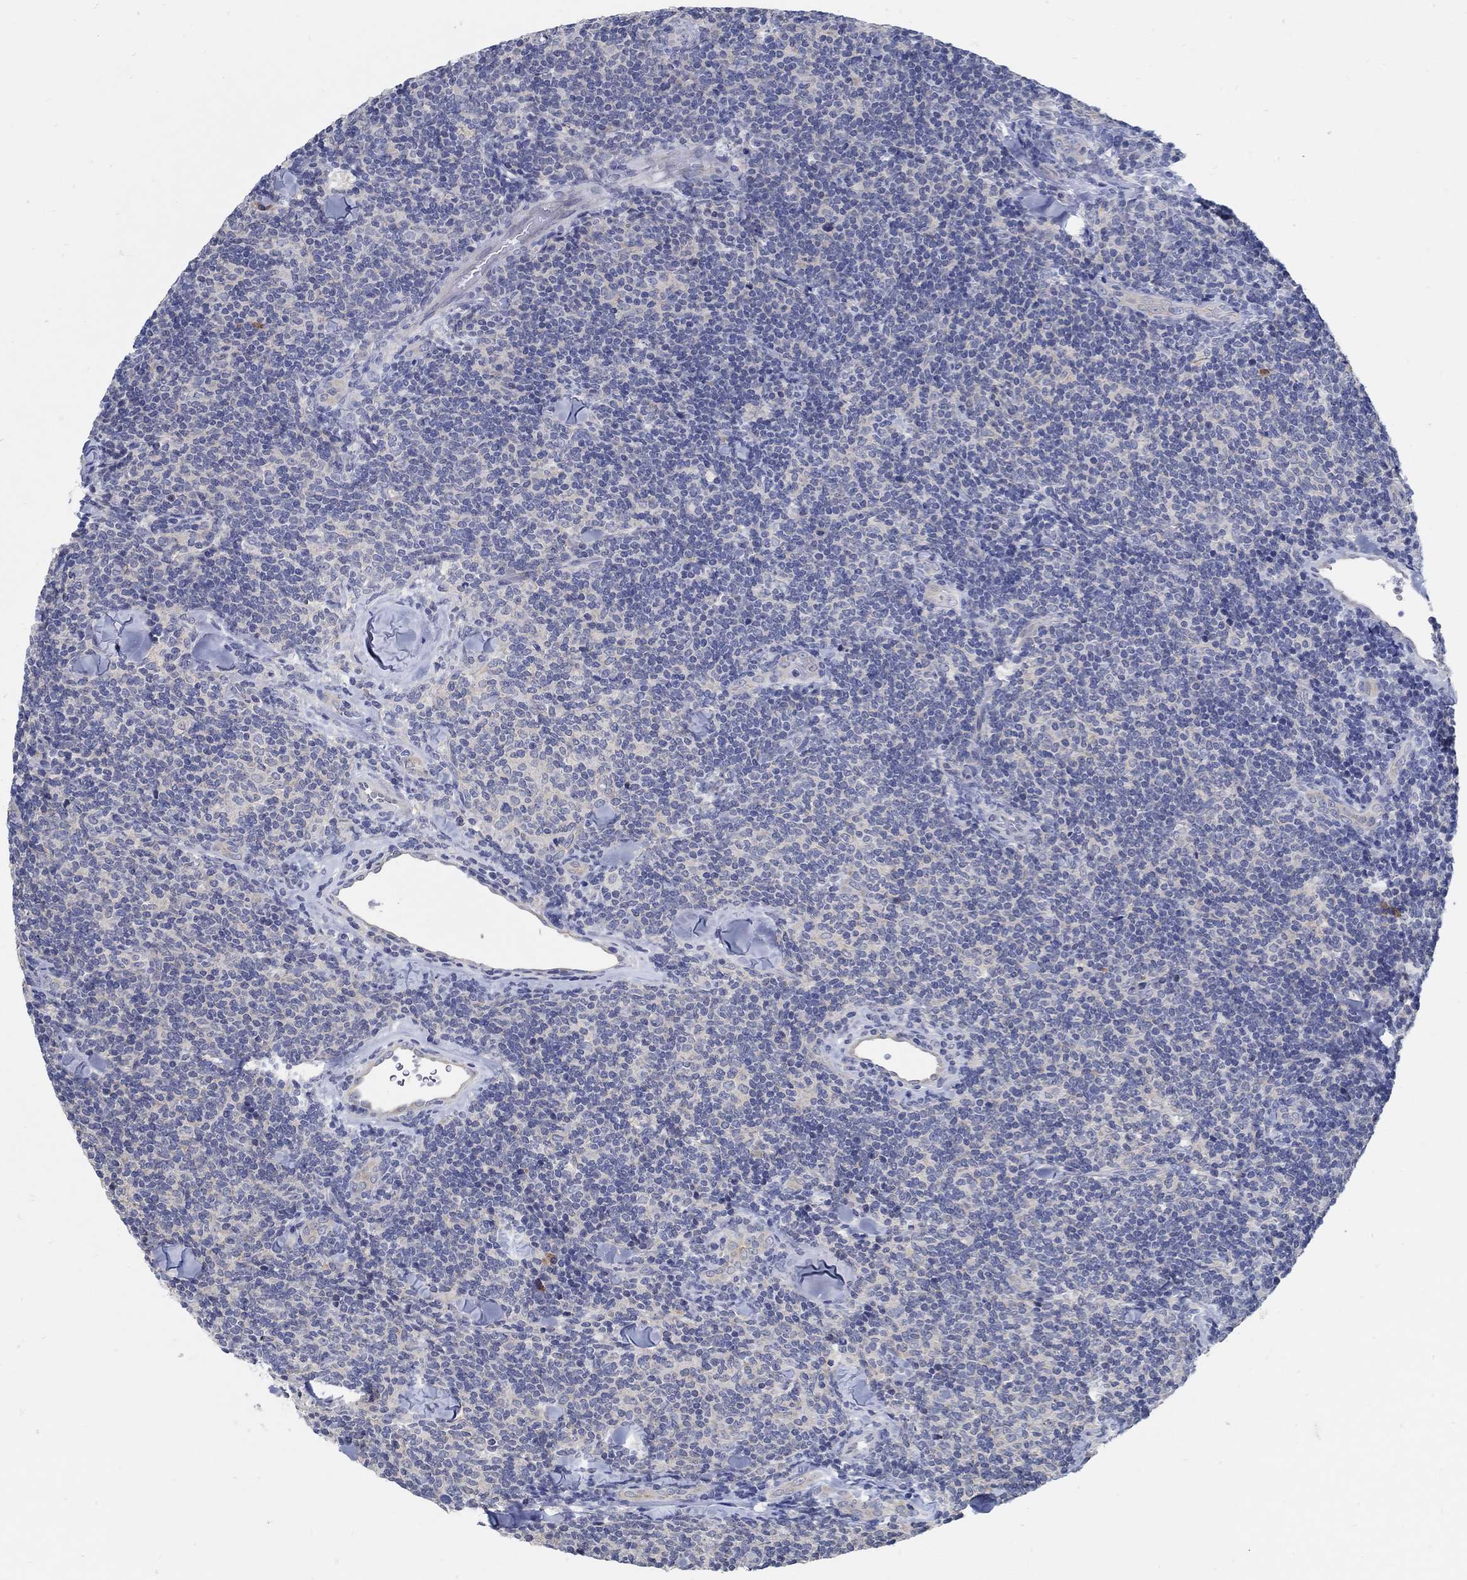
{"staining": {"intensity": "negative", "quantity": "none", "location": "none"}, "tissue": "lymphoma", "cell_type": "Tumor cells", "image_type": "cancer", "snomed": [{"axis": "morphology", "description": "Malignant lymphoma, non-Hodgkin's type, Low grade"}, {"axis": "topography", "description": "Lymph node"}], "caption": "IHC of lymphoma demonstrates no positivity in tumor cells.", "gene": "PCDH11X", "patient": {"sex": "female", "age": 56}}